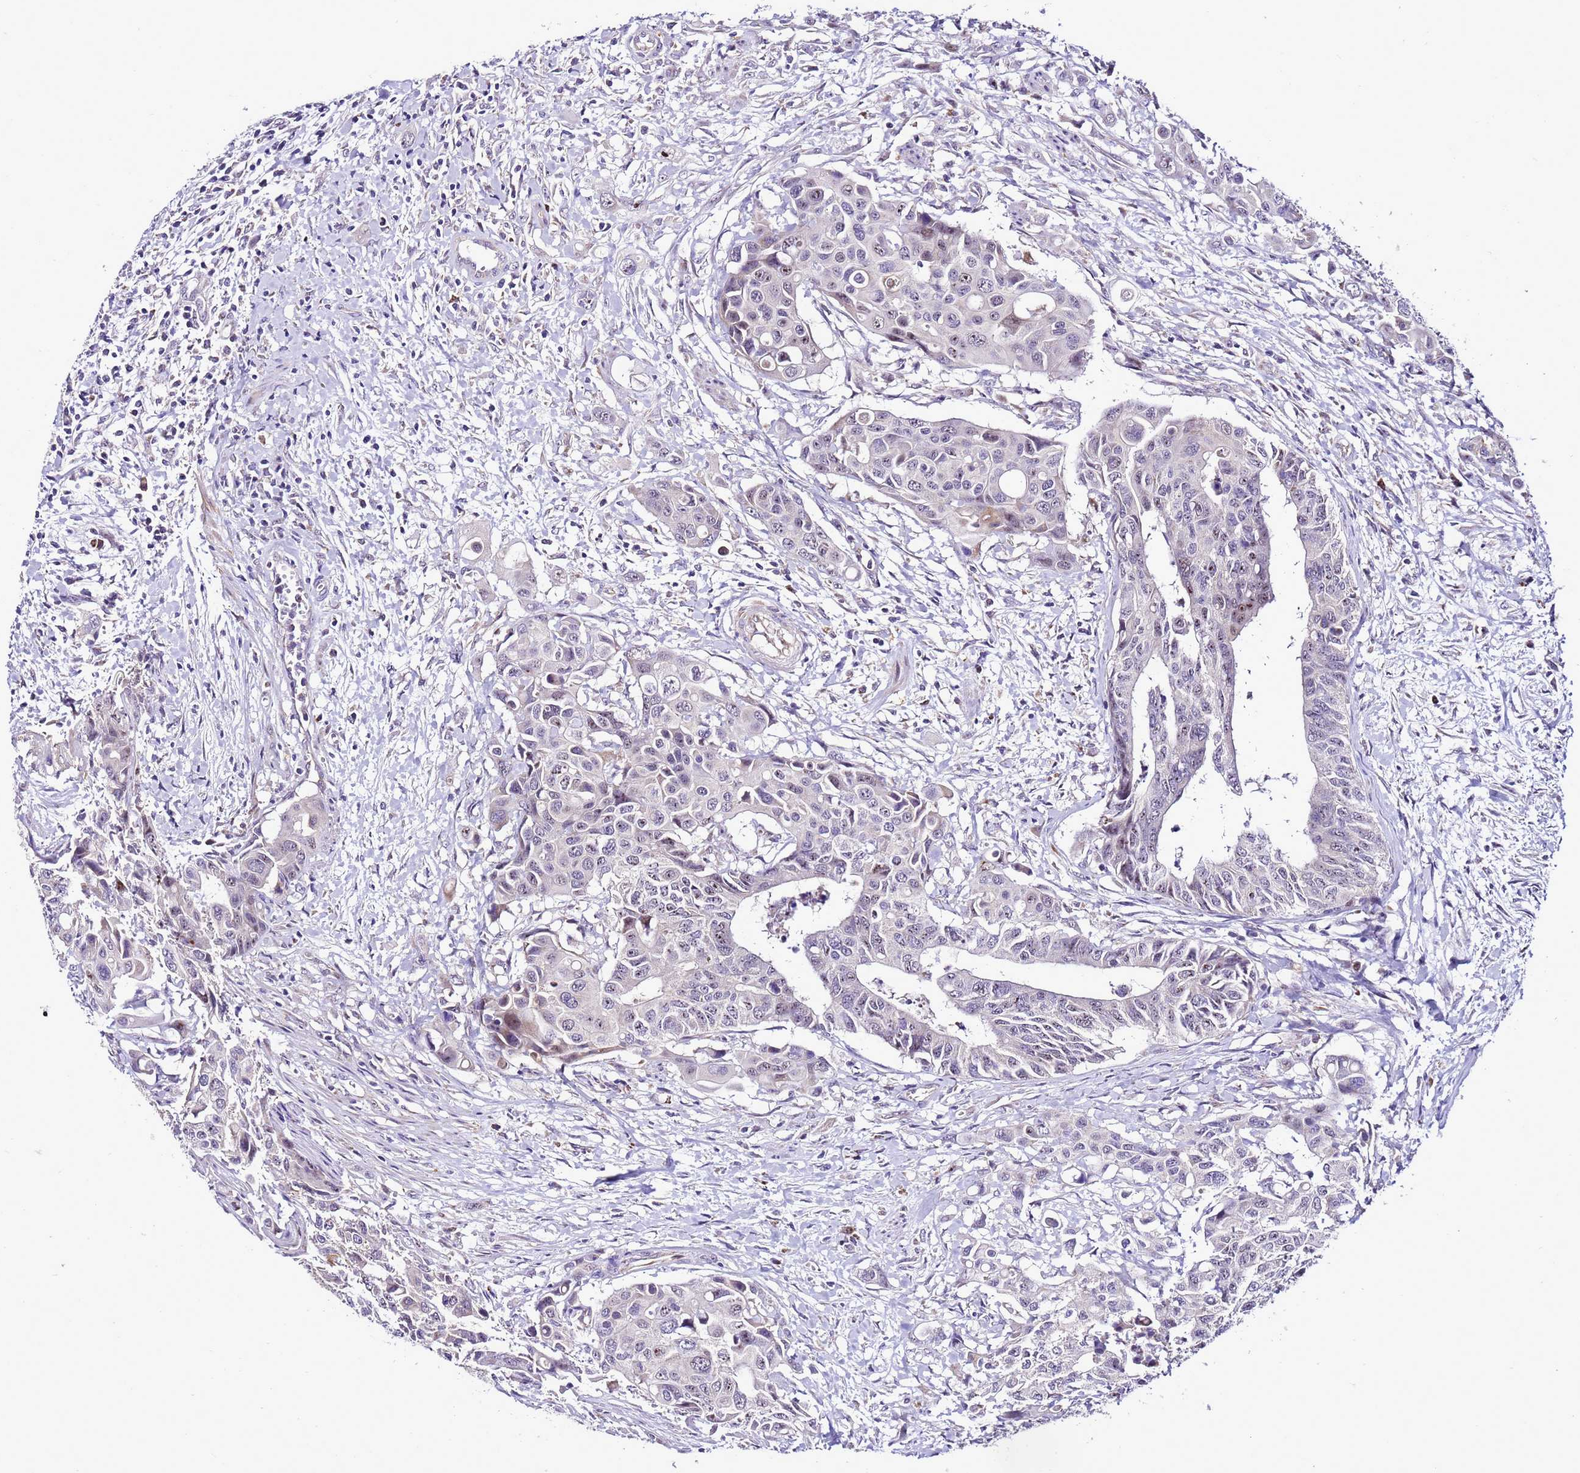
{"staining": {"intensity": "weak", "quantity": "<25%", "location": "nuclear"}, "tissue": "colorectal cancer", "cell_type": "Tumor cells", "image_type": "cancer", "snomed": [{"axis": "morphology", "description": "Adenocarcinoma, NOS"}, {"axis": "topography", "description": "Colon"}], "caption": "Colorectal cancer was stained to show a protein in brown. There is no significant expression in tumor cells. (DAB (3,3'-diaminobenzidine) immunohistochemistry with hematoxylin counter stain).", "gene": "DPH6", "patient": {"sex": "male", "age": 77}}